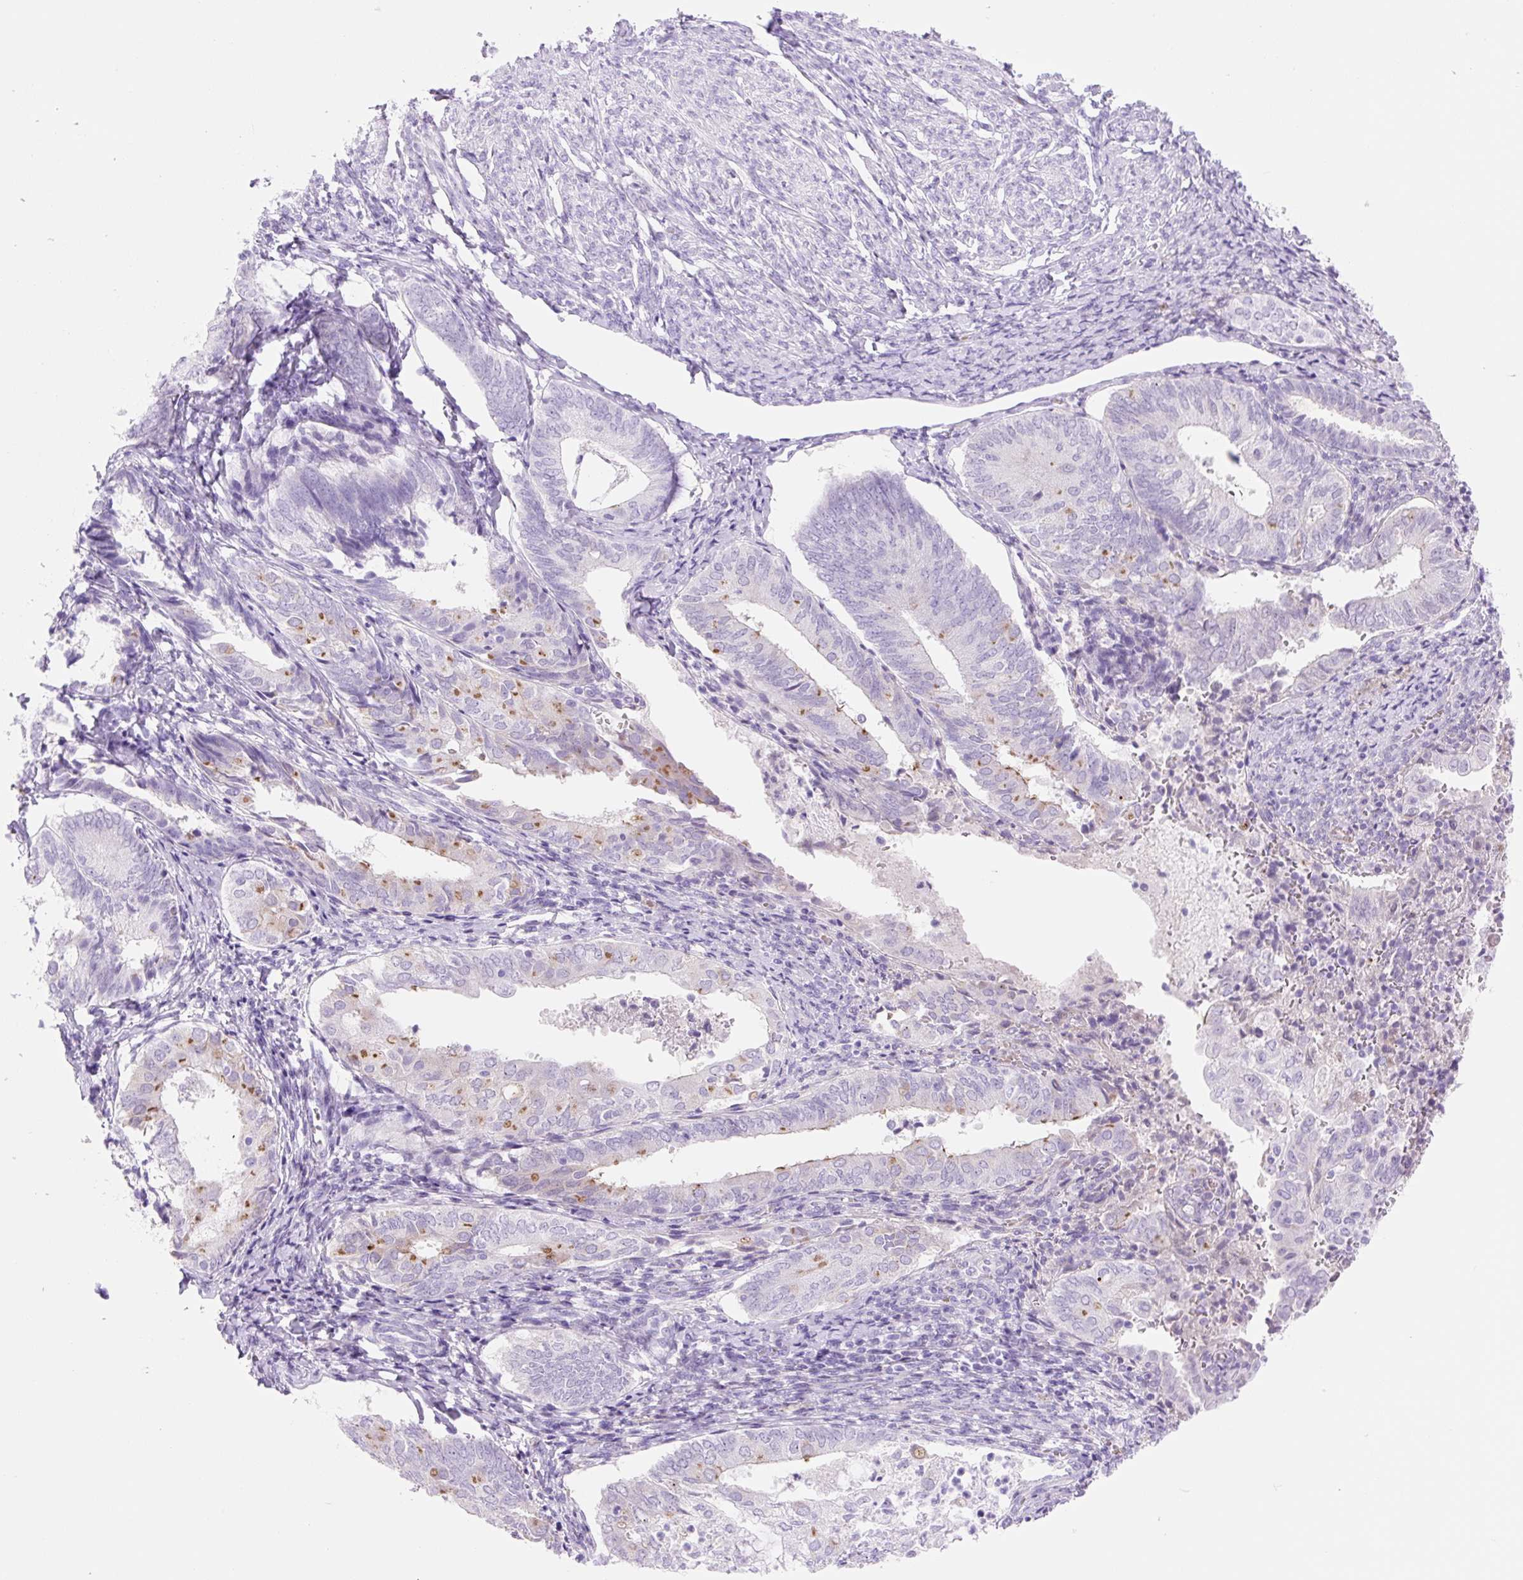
{"staining": {"intensity": "moderate", "quantity": "<25%", "location": "cytoplasmic/membranous"}, "tissue": "endometrial cancer", "cell_type": "Tumor cells", "image_type": "cancer", "snomed": [{"axis": "morphology", "description": "Adenocarcinoma, NOS"}, {"axis": "topography", "description": "Endometrium"}], "caption": "A brown stain labels moderate cytoplasmic/membranous staining of a protein in human endometrial cancer tumor cells.", "gene": "ZNF121", "patient": {"sex": "female", "age": 87}}